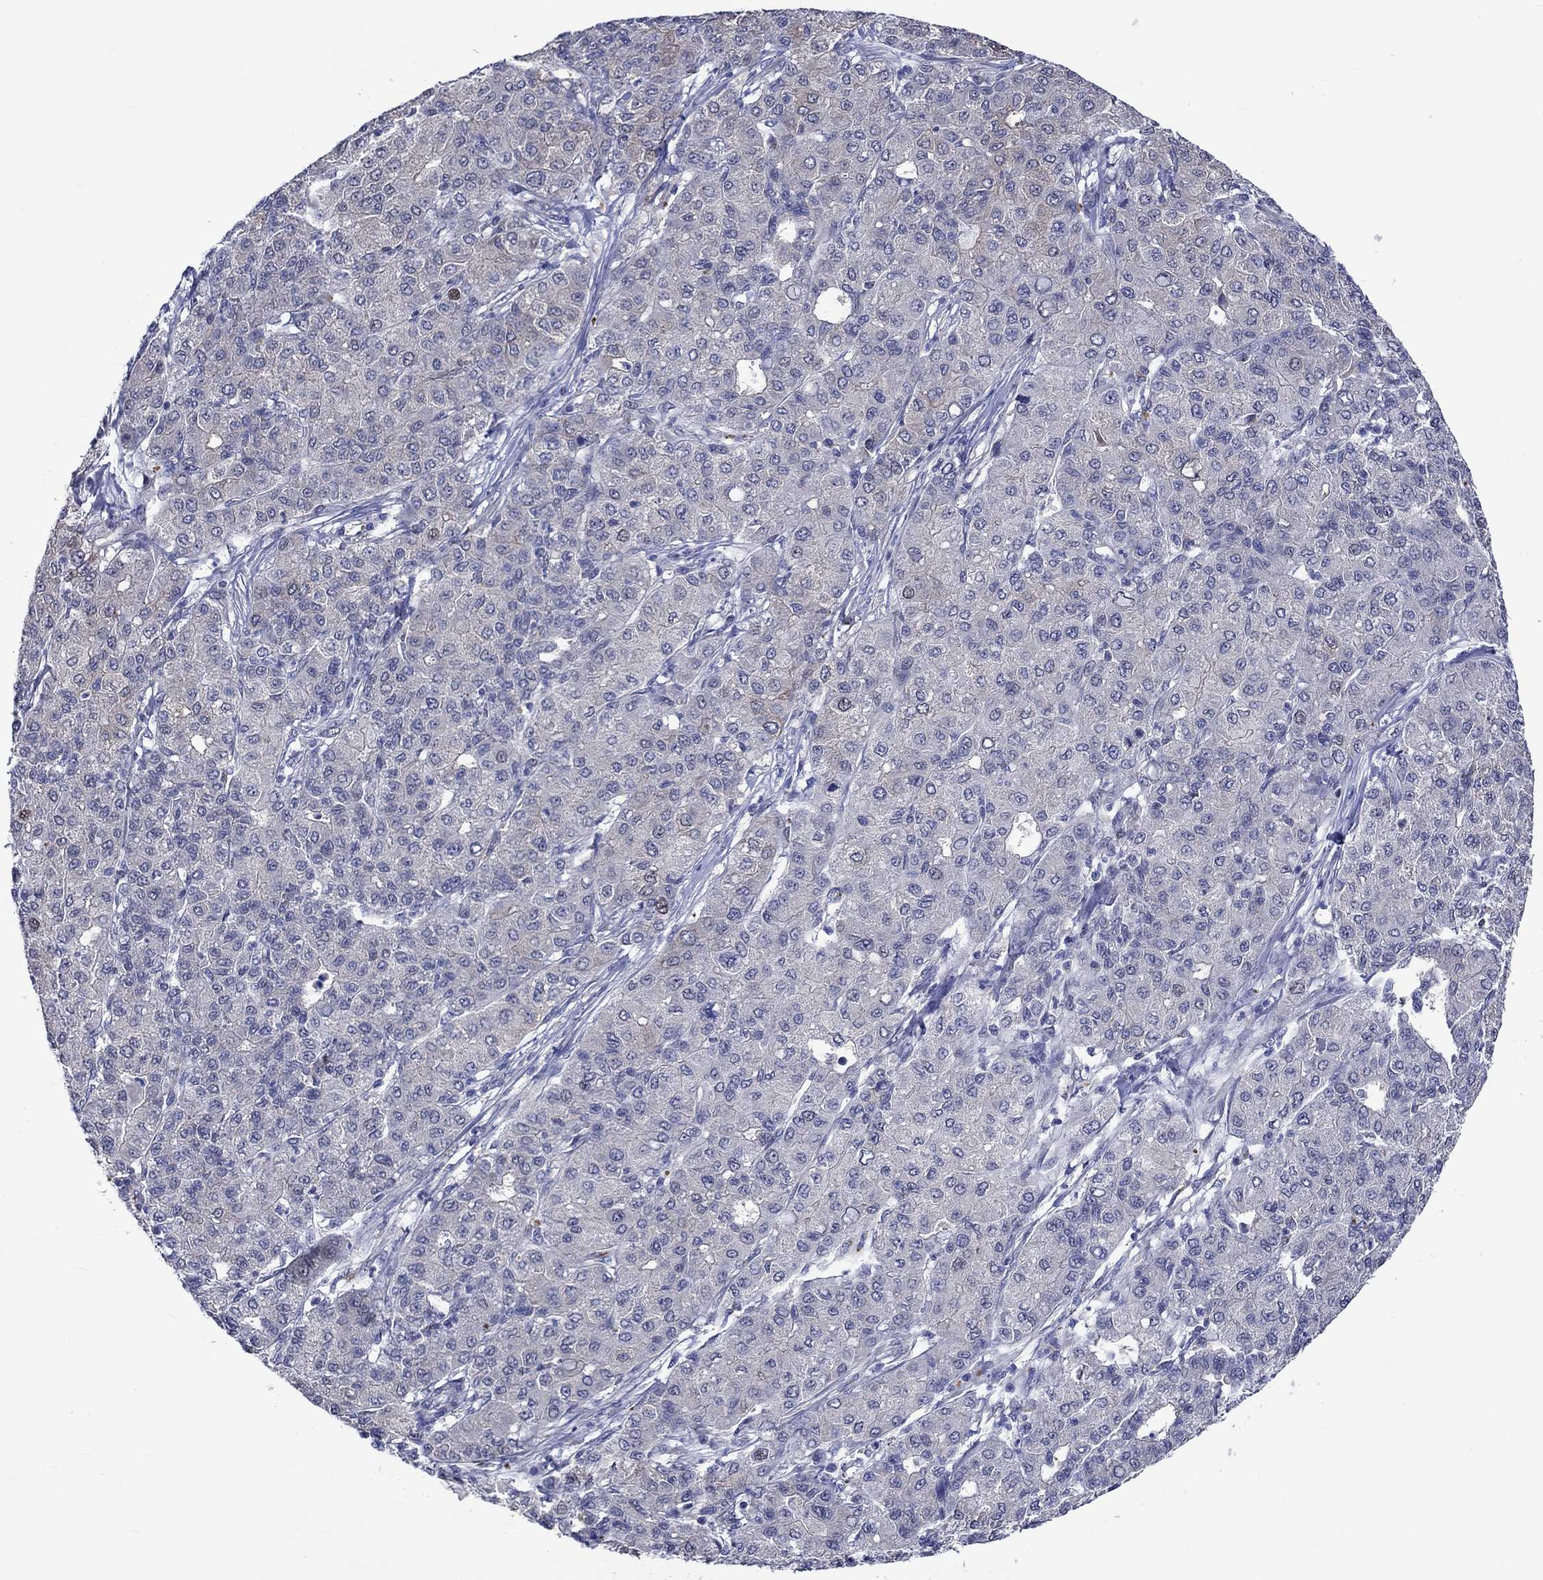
{"staining": {"intensity": "weak", "quantity": "<25%", "location": "nuclear"}, "tissue": "liver cancer", "cell_type": "Tumor cells", "image_type": "cancer", "snomed": [{"axis": "morphology", "description": "Carcinoma, Hepatocellular, NOS"}, {"axis": "topography", "description": "Liver"}], "caption": "IHC image of neoplastic tissue: liver cancer stained with DAB displays no significant protein staining in tumor cells.", "gene": "E2F8", "patient": {"sex": "male", "age": 65}}